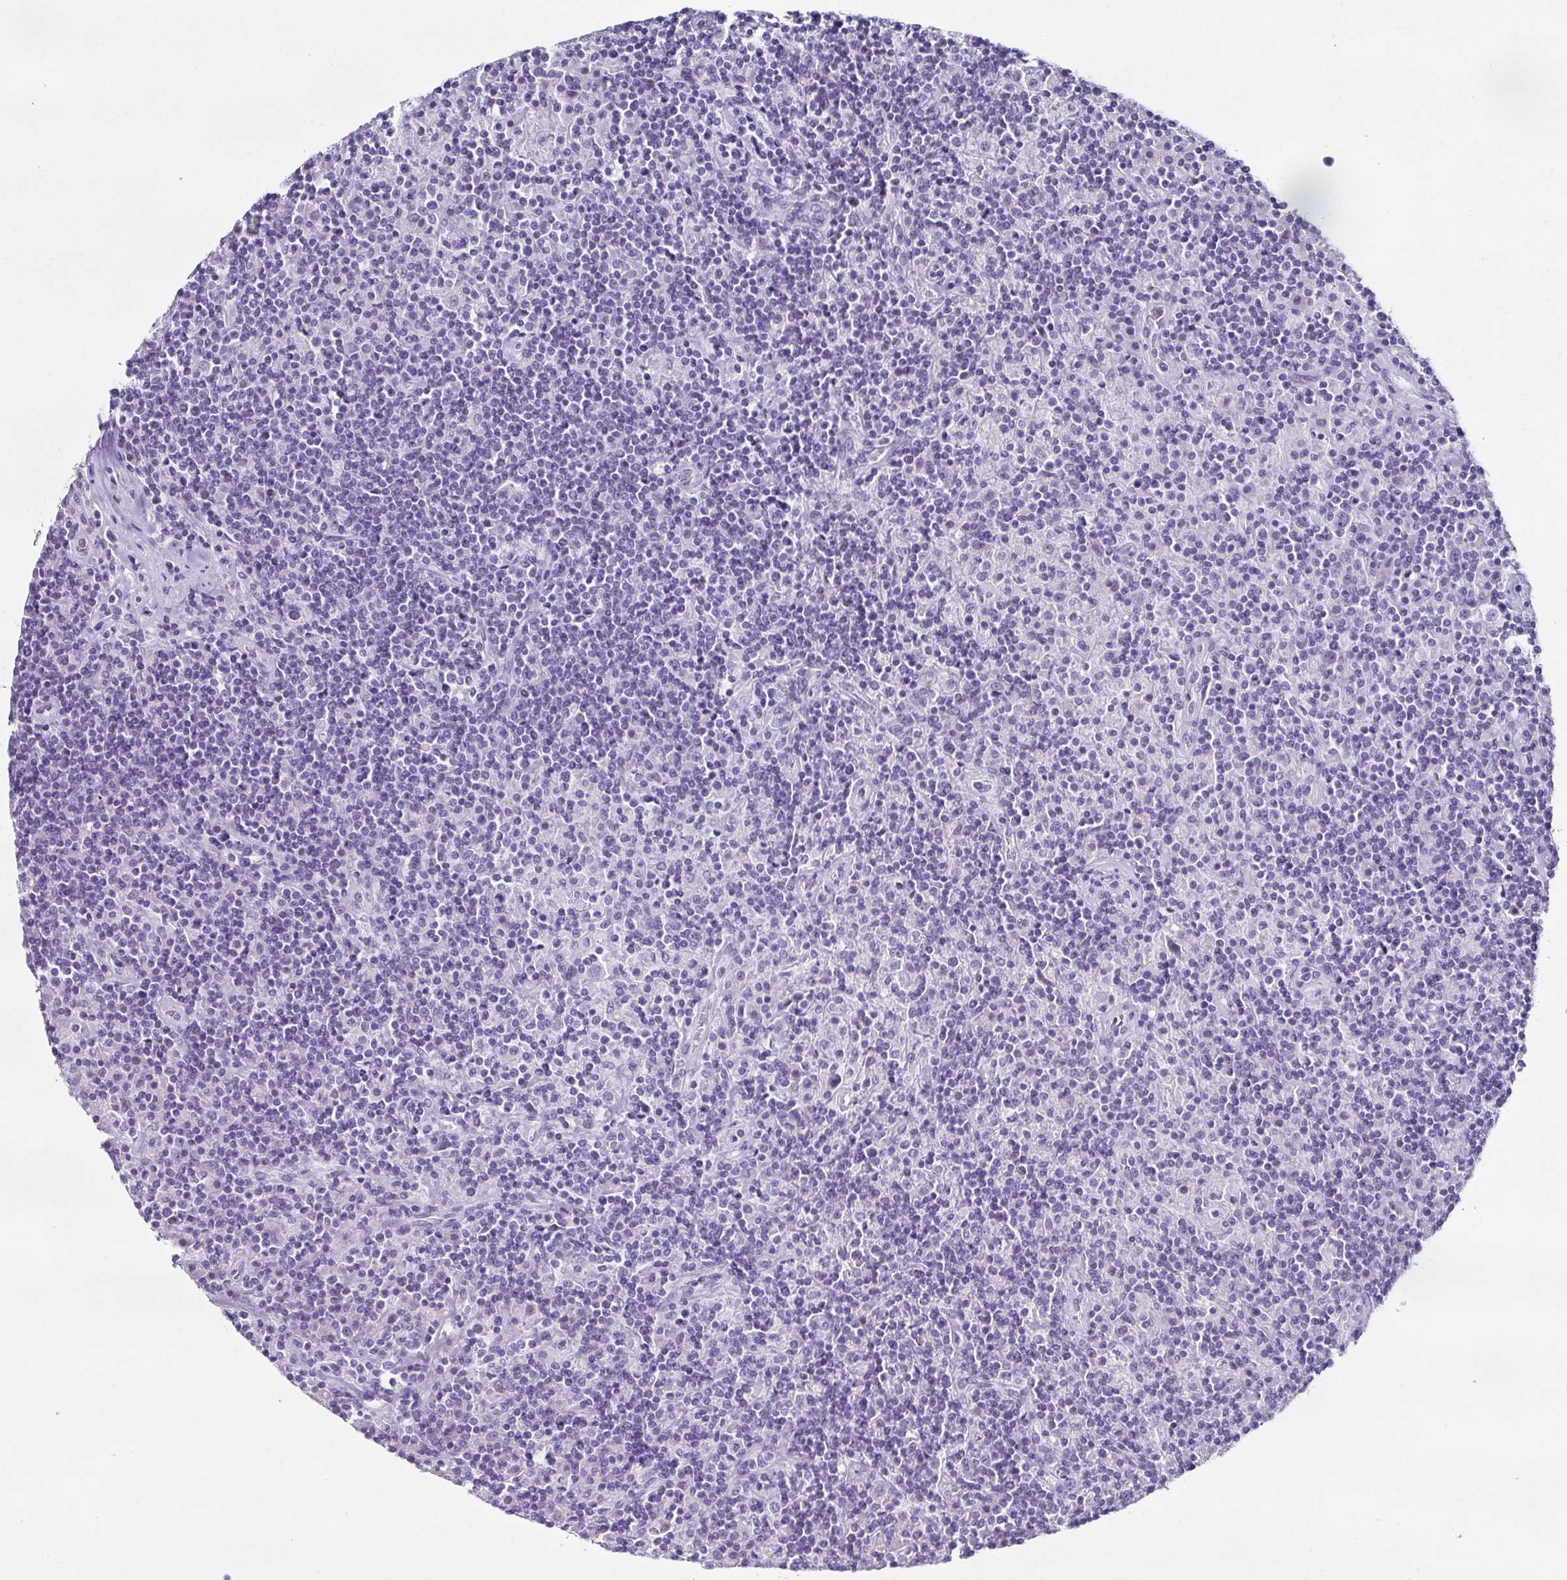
{"staining": {"intensity": "negative", "quantity": "none", "location": "none"}, "tissue": "lymphoma", "cell_type": "Tumor cells", "image_type": "cancer", "snomed": [{"axis": "morphology", "description": "Hodgkin's disease, NOS"}, {"axis": "topography", "description": "Lymph node"}], "caption": "IHC photomicrograph of human lymphoma stained for a protein (brown), which reveals no positivity in tumor cells. (DAB IHC, high magnification).", "gene": "TNNT2", "patient": {"sex": "male", "age": 70}}